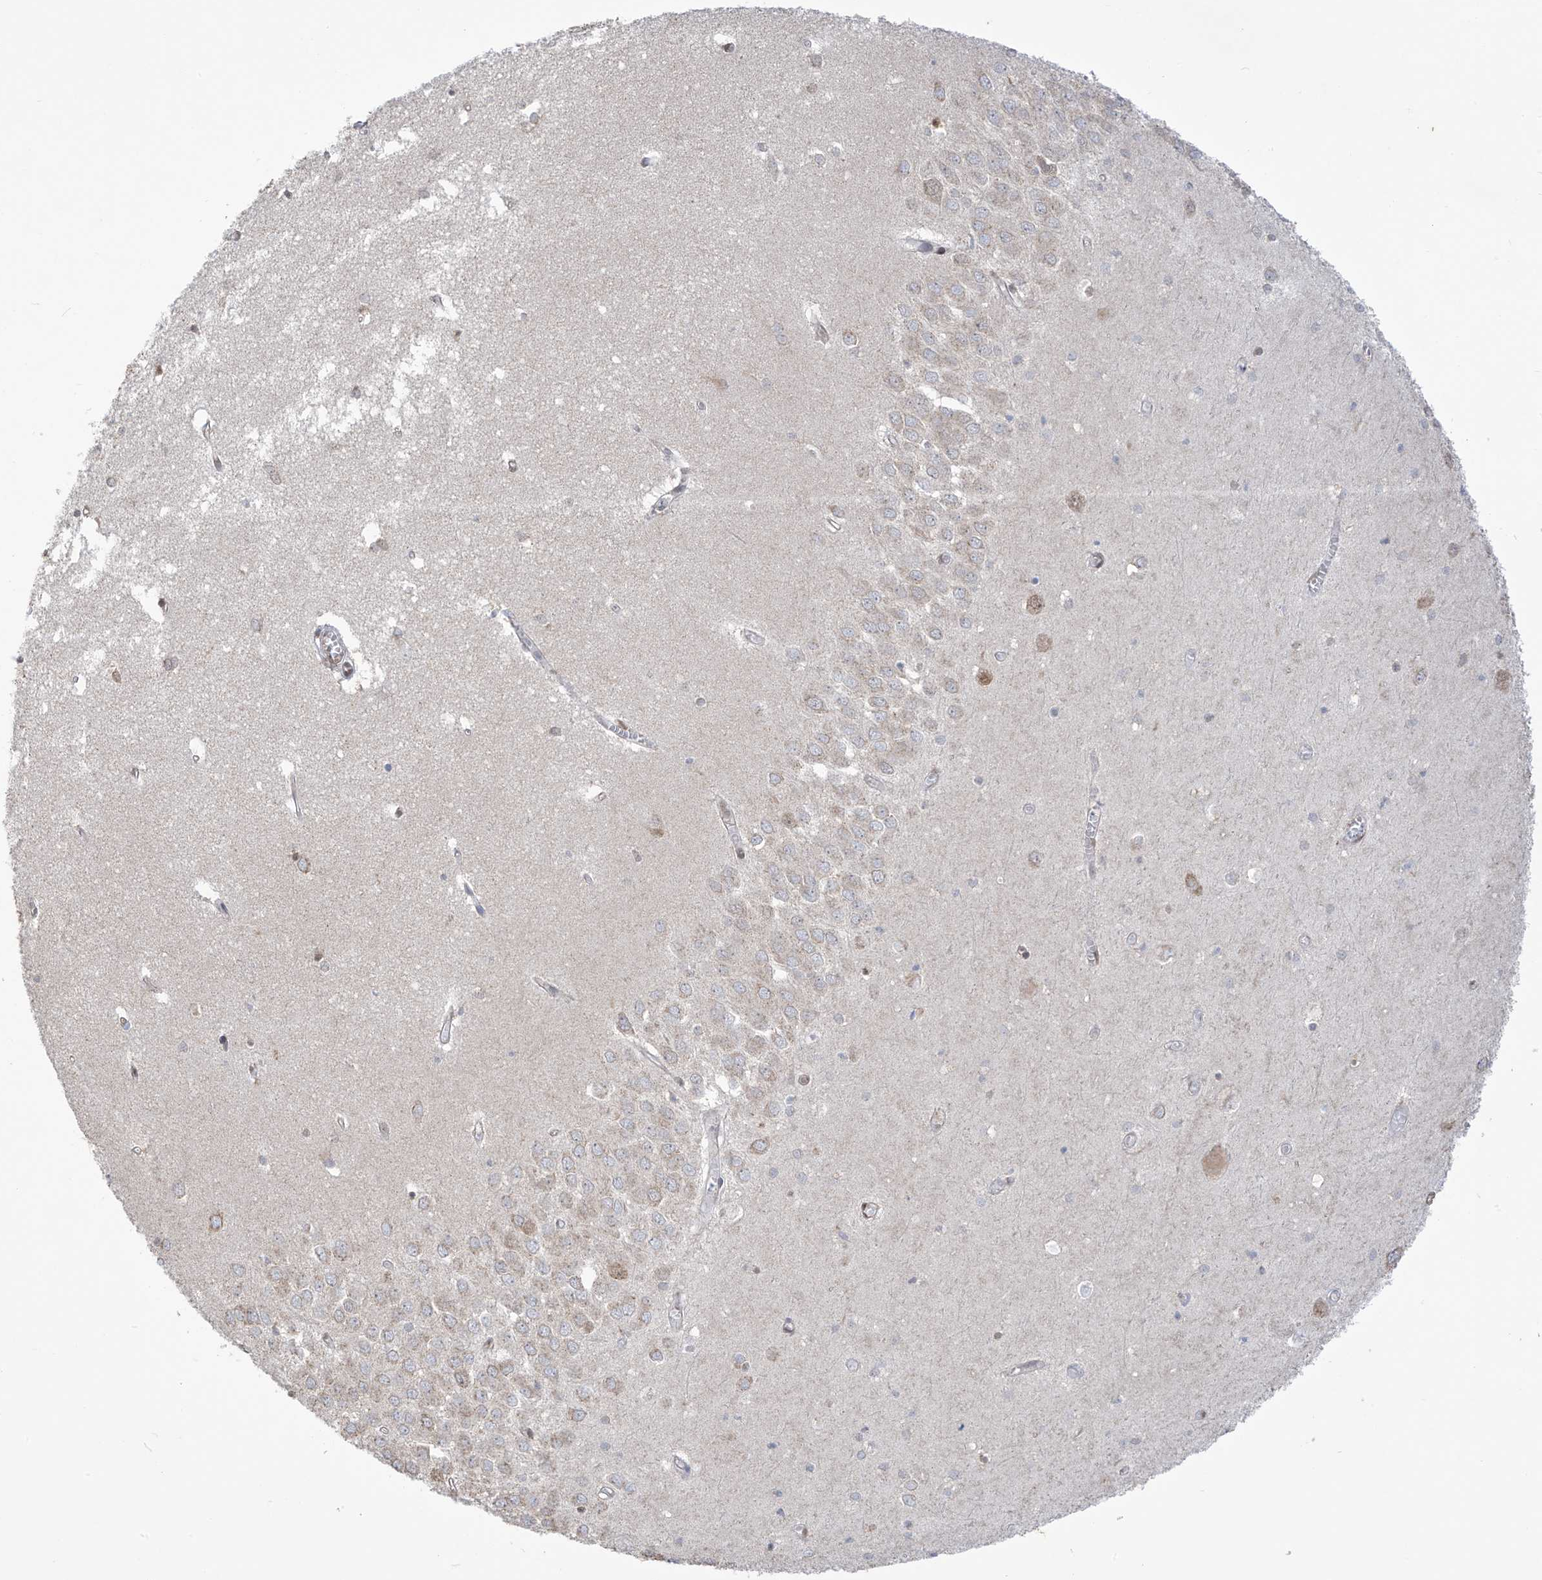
{"staining": {"intensity": "moderate", "quantity": "<25%", "location": "cytoplasmic/membranous"}, "tissue": "hippocampus", "cell_type": "Glial cells", "image_type": "normal", "snomed": [{"axis": "morphology", "description": "Normal tissue, NOS"}, {"axis": "topography", "description": "Hippocampus"}], "caption": "Immunohistochemistry of benign human hippocampus displays low levels of moderate cytoplasmic/membranous staining in about <25% of glial cells. Immunohistochemistry stains the protein in brown and the nuclei are stained blue.", "gene": "KIAA1522", "patient": {"sex": "male", "age": 70}}